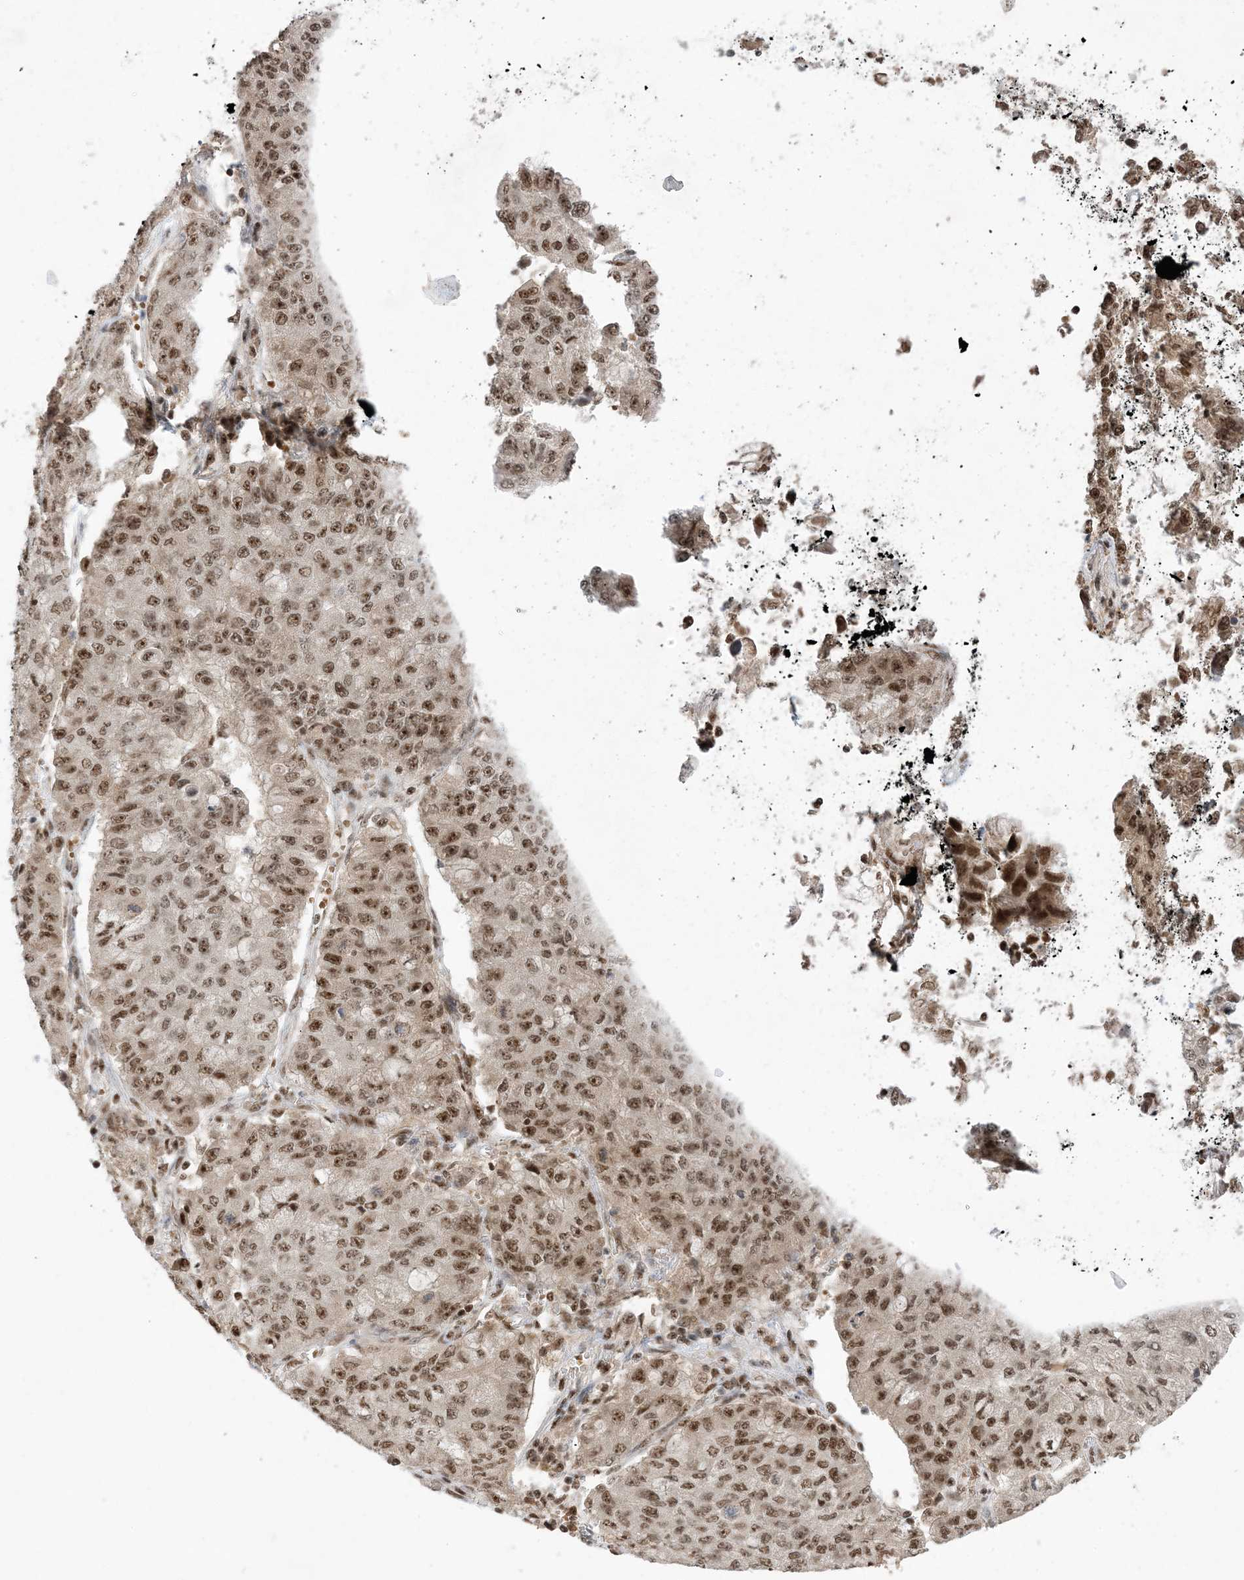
{"staining": {"intensity": "moderate", "quantity": ">75%", "location": "nuclear"}, "tissue": "lung cancer", "cell_type": "Tumor cells", "image_type": "cancer", "snomed": [{"axis": "morphology", "description": "Squamous cell carcinoma, NOS"}, {"axis": "topography", "description": "Lung"}], "caption": "An image showing moderate nuclear expression in about >75% of tumor cells in lung cancer, as visualized by brown immunohistochemical staining.", "gene": "PPIL2", "patient": {"sex": "male", "age": 74}}